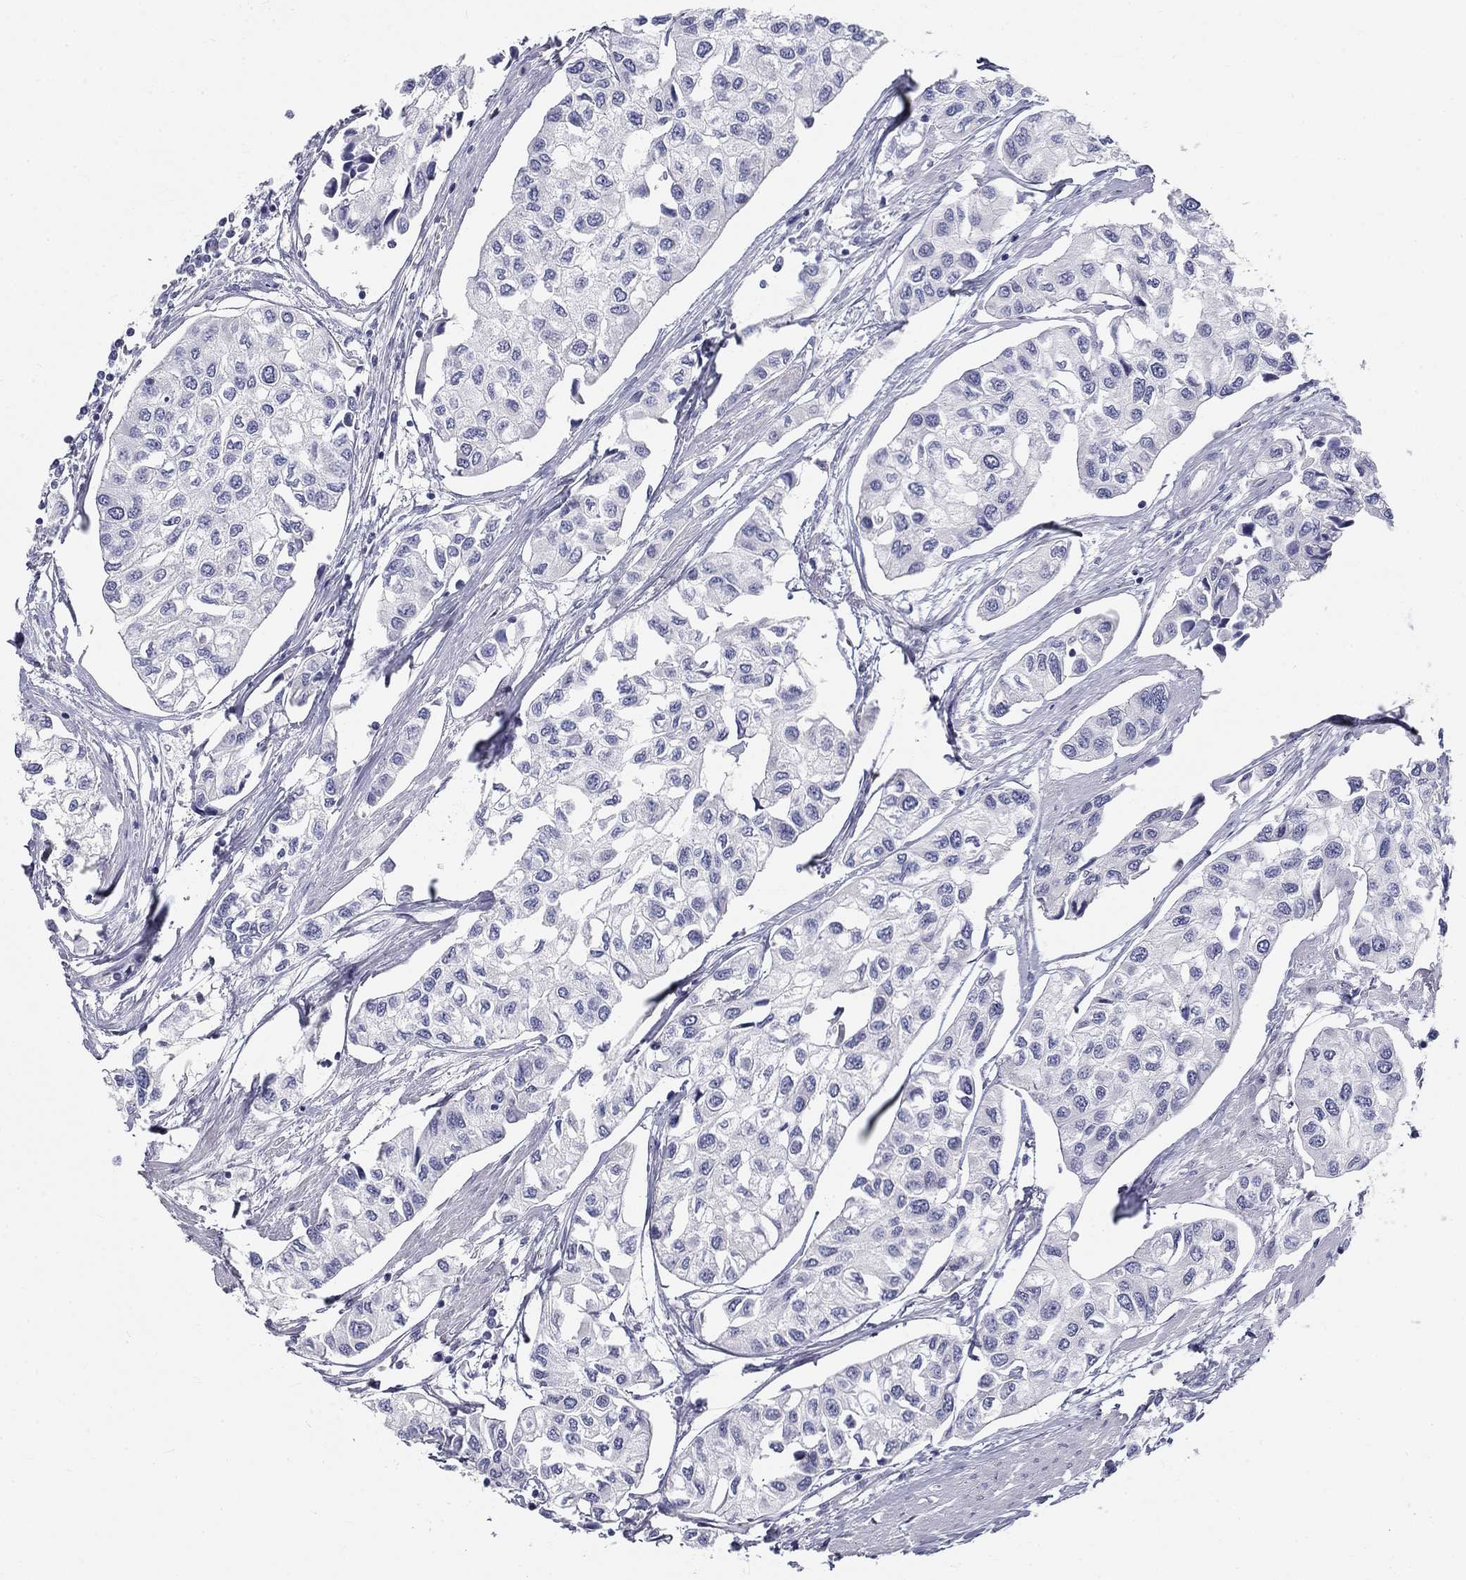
{"staining": {"intensity": "negative", "quantity": "none", "location": "none"}, "tissue": "urothelial cancer", "cell_type": "Tumor cells", "image_type": "cancer", "snomed": [{"axis": "morphology", "description": "Urothelial carcinoma, High grade"}, {"axis": "topography", "description": "Urinary bladder"}], "caption": "High power microscopy photomicrograph of an immunohistochemistry histopathology image of urothelial cancer, revealing no significant expression in tumor cells.", "gene": "GALNTL5", "patient": {"sex": "male", "age": 73}}